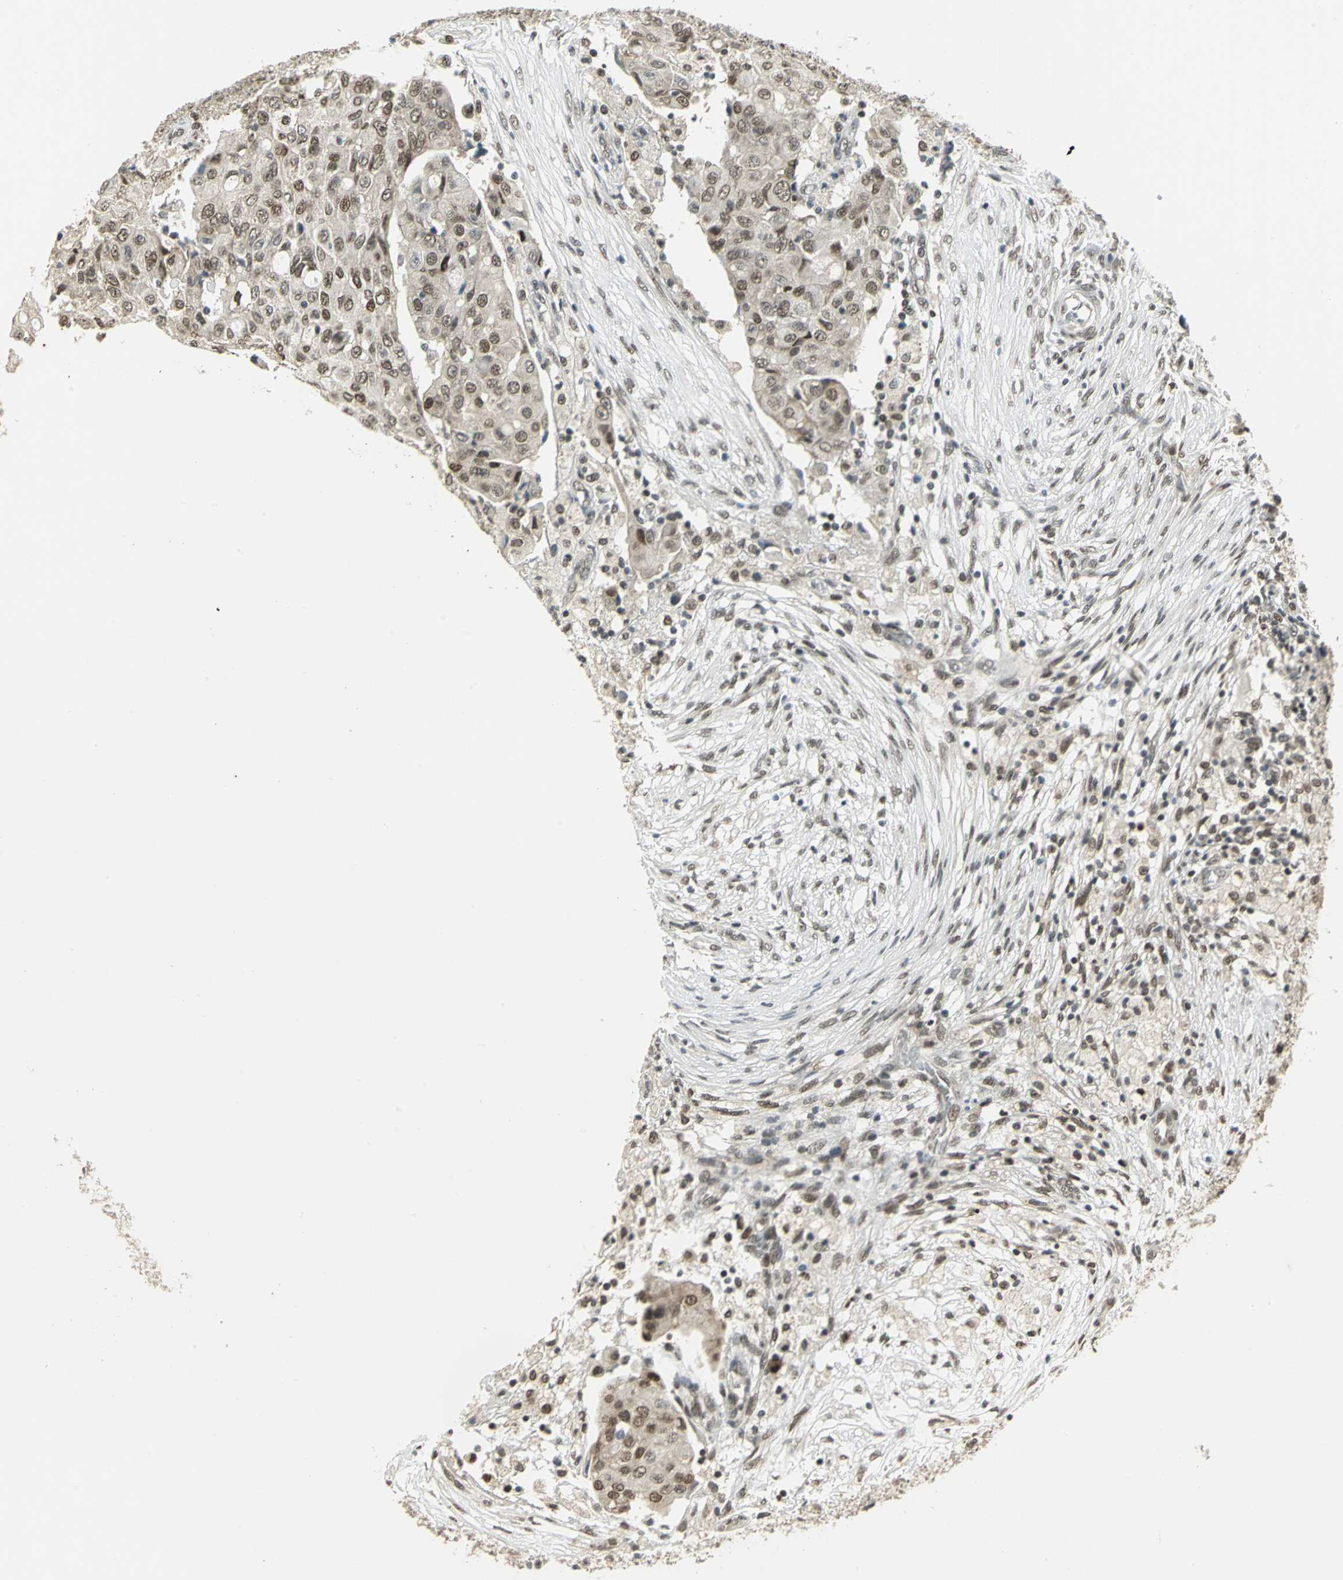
{"staining": {"intensity": "weak", "quantity": "25%-75%", "location": "nuclear"}, "tissue": "ovarian cancer", "cell_type": "Tumor cells", "image_type": "cancer", "snomed": [{"axis": "morphology", "description": "Carcinoma, endometroid"}, {"axis": "topography", "description": "Ovary"}], "caption": "Immunohistochemistry photomicrograph of endometroid carcinoma (ovarian) stained for a protein (brown), which displays low levels of weak nuclear expression in approximately 25%-75% of tumor cells.", "gene": "RAD17", "patient": {"sex": "female", "age": 42}}